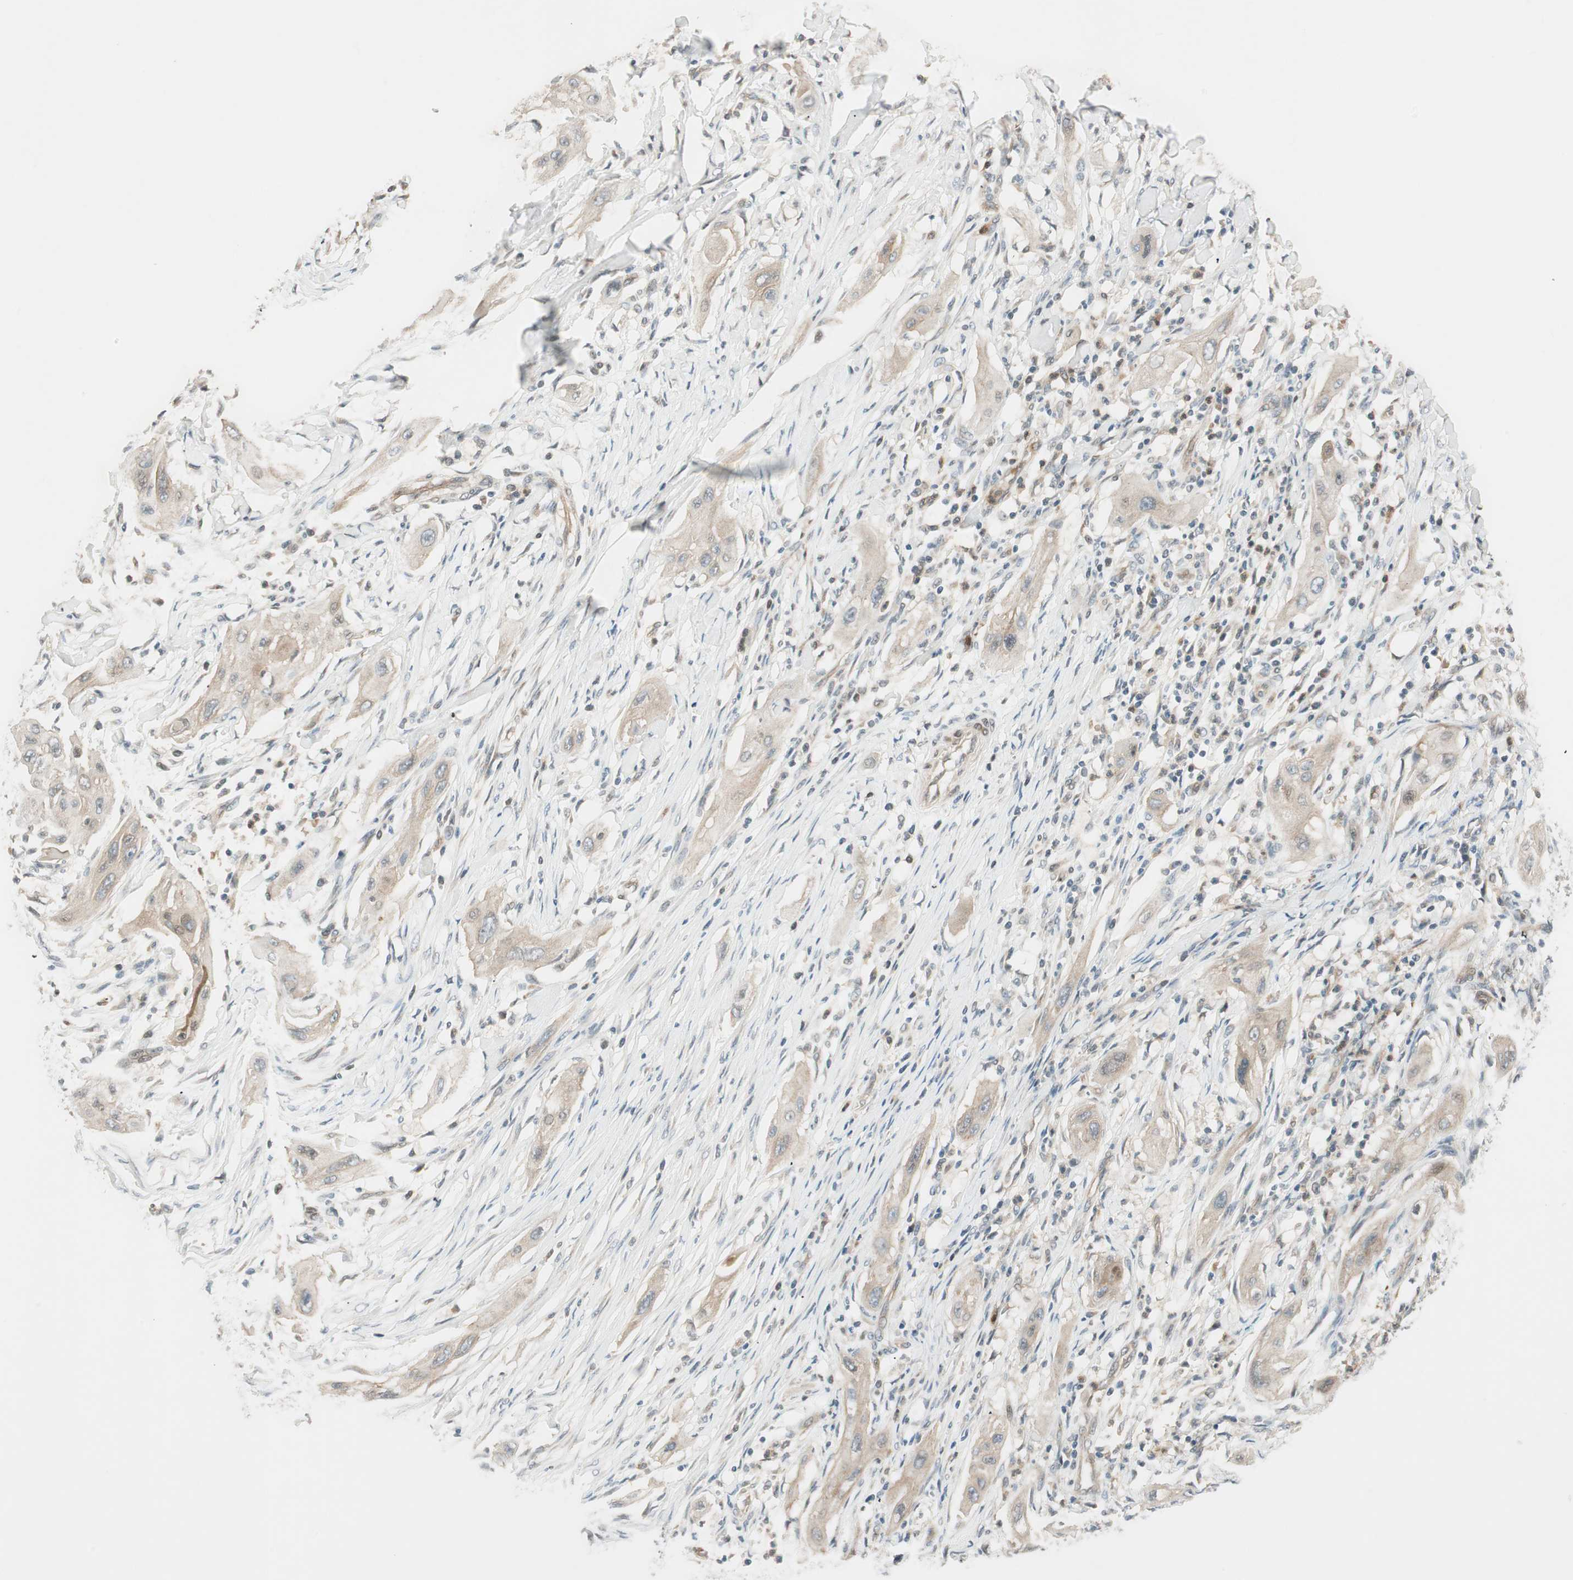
{"staining": {"intensity": "weak", "quantity": ">75%", "location": "cytoplasmic/membranous"}, "tissue": "lung cancer", "cell_type": "Tumor cells", "image_type": "cancer", "snomed": [{"axis": "morphology", "description": "Squamous cell carcinoma, NOS"}, {"axis": "topography", "description": "Lung"}], "caption": "Lung squamous cell carcinoma was stained to show a protein in brown. There is low levels of weak cytoplasmic/membranous positivity in about >75% of tumor cells.", "gene": "CGRRF1", "patient": {"sex": "female", "age": 47}}